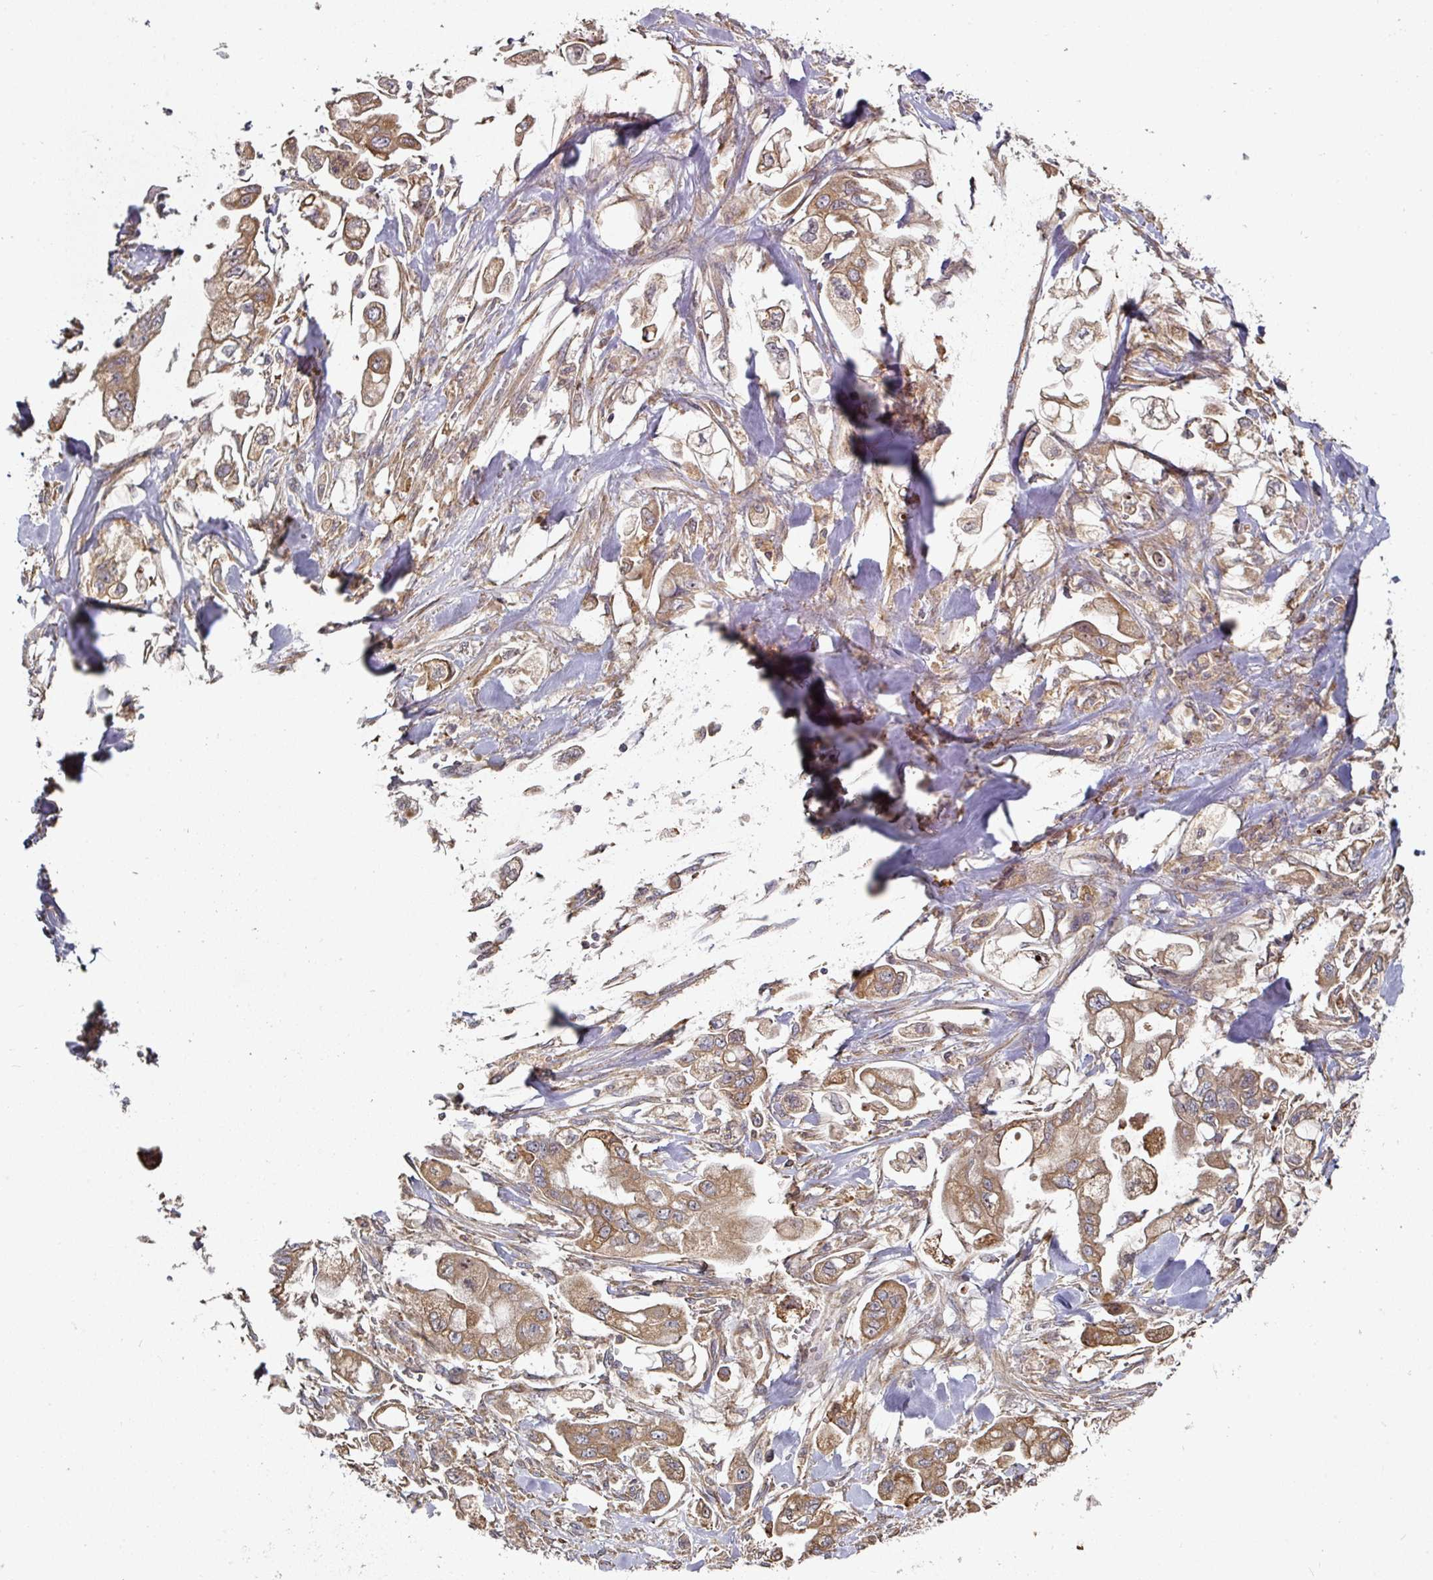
{"staining": {"intensity": "moderate", "quantity": ">75%", "location": "cytoplasmic/membranous"}, "tissue": "stomach cancer", "cell_type": "Tumor cells", "image_type": "cancer", "snomed": [{"axis": "morphology", "description": "Adenocarcinoma, NOS"}, {"axis": "topography", "description": "Stomach"}], "caption": "This image exhibits IHC staining of human stomach cancer (adenocarcinoma), with medium moderate cytoplasmic/membranous staining in approximately >75% of tumor cells.", "gene": "CEP95", "patient": {"sex": "male", "age": 62}}